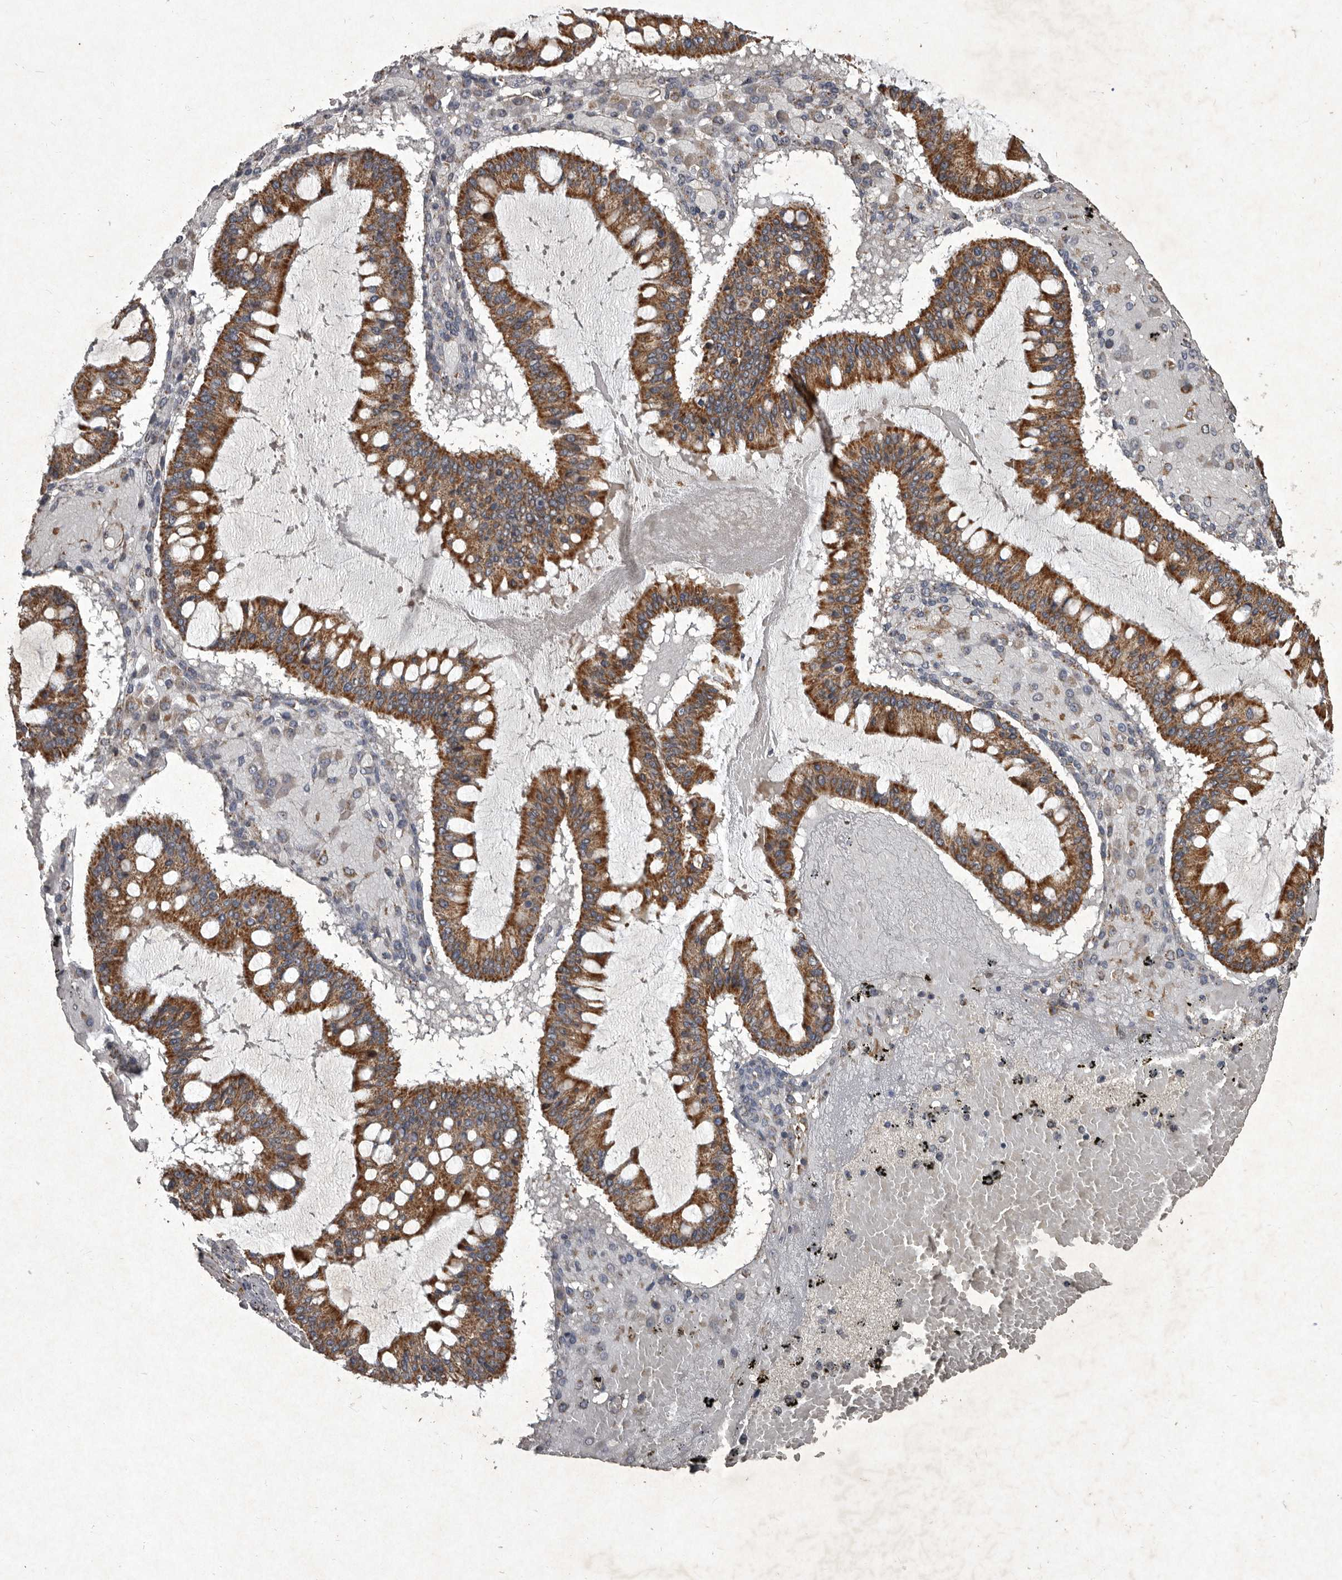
{"staining": {"intensity": "moderate", "quantity": ">75%", "location": "cytoplasmic/membranous"}, "tissue": "ovarian cancer", "cell_type": "Tumor cells", "image_type": "cancer", "snomed": [{"axis": "morphology", "description": "Cystadenocarcinoma, mucinous, NOS"}, {"axis": "topography", "description": "Ovary"}], "caption": "Brown immunohistochemical staining in human mucinous cystadenocarcinoma (ovarian) reveals moderate cytoplasmic/membranous staining in about >75% of tumor cells.", "gene": "MRPS15", "patient": {"sex": "female", "age": 73}}